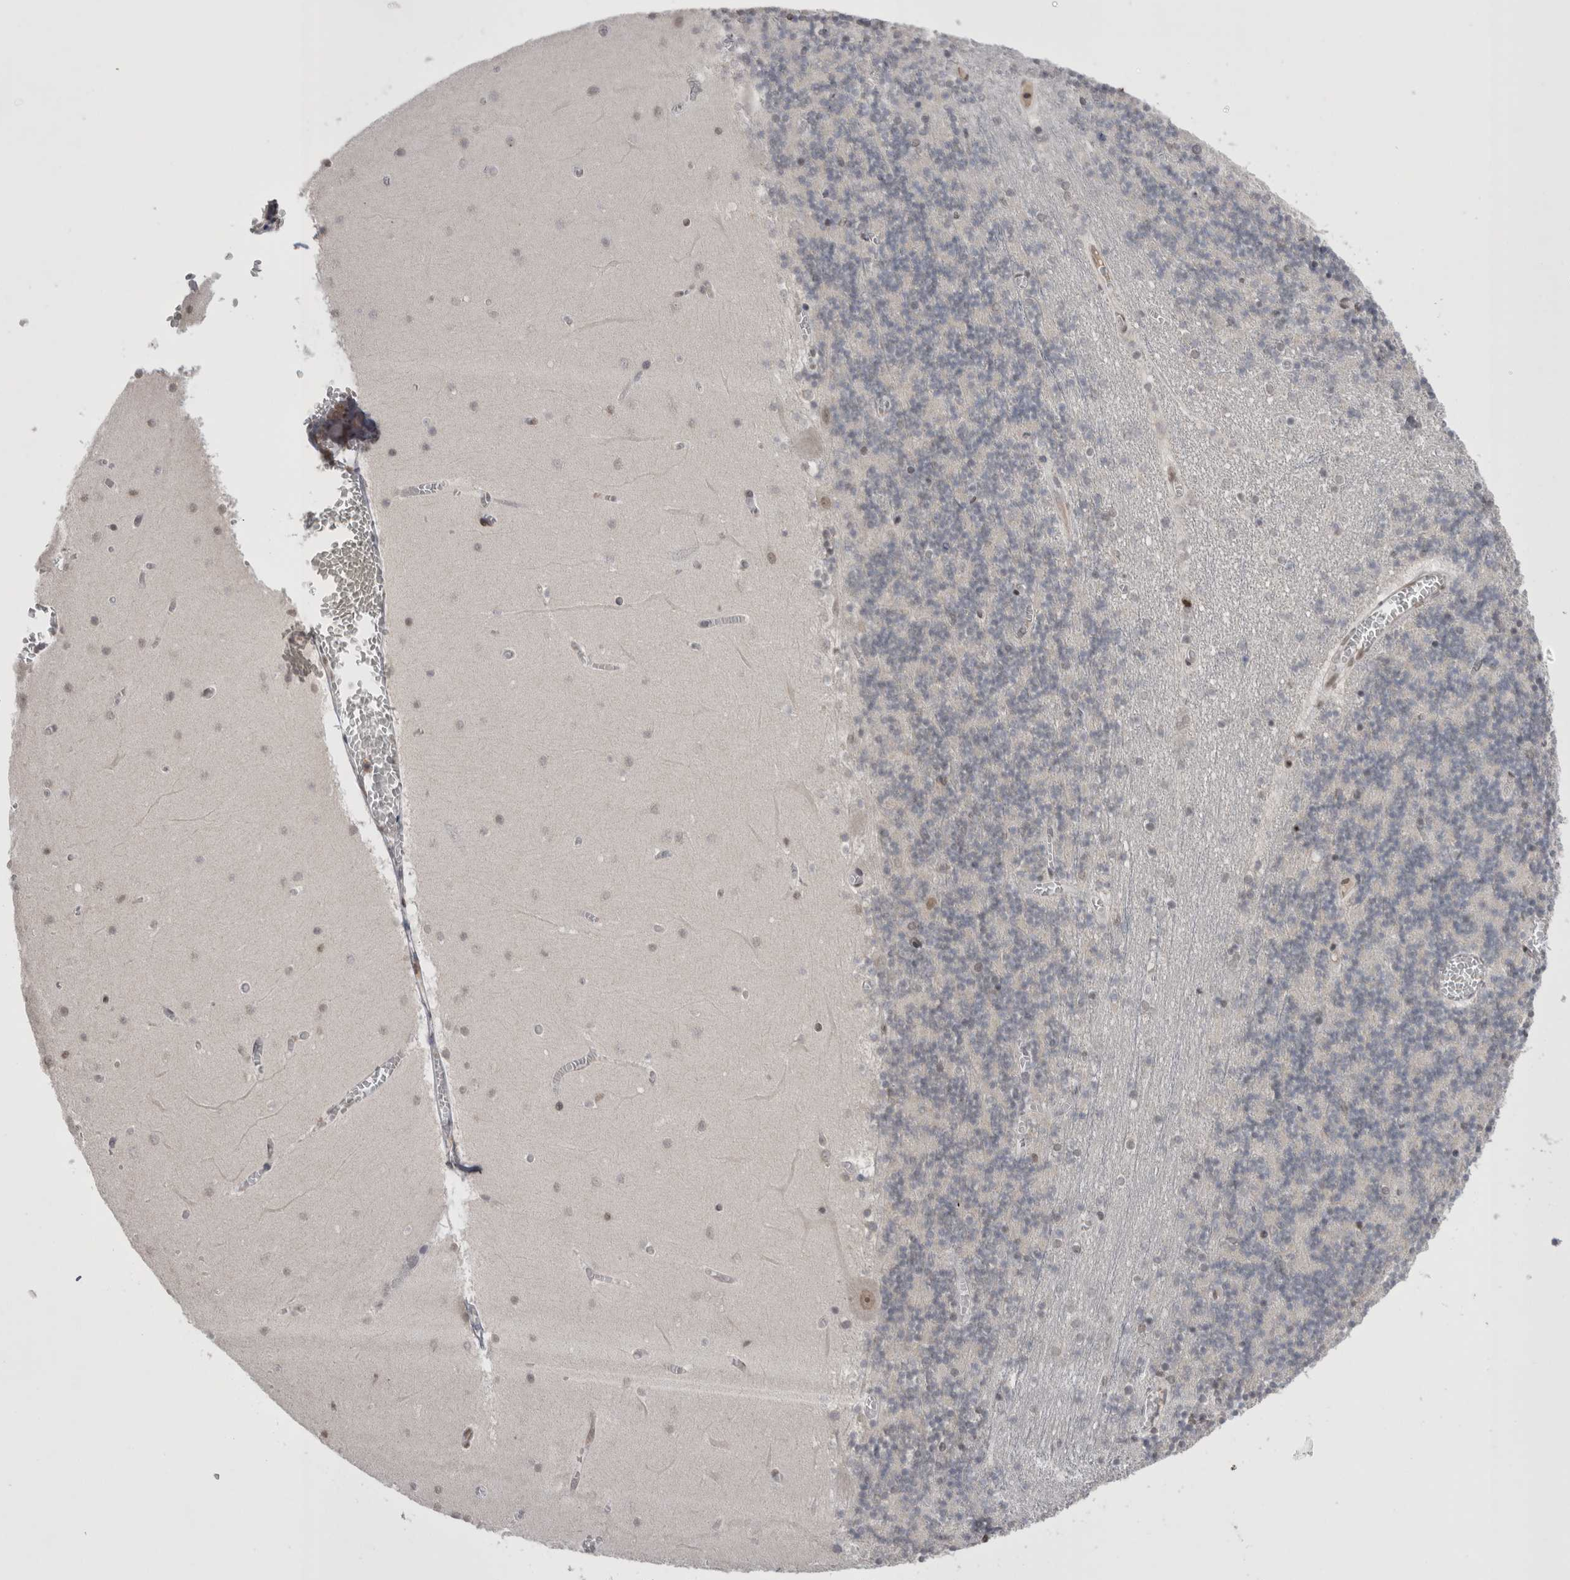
{"staining": {"intensity": "weak", "quantity": "<25%", "location": "nuclear"}, "tissue": "cerebellum", "cell_type": "Cells in granular layer", "image_type": "normal", "snomed": [{"axis": "morphology", "description": "Normal tissue, NOS"}, {"axis": "topography", "description": "Cerebellum"}], "caption": "Cells in granular layer are negative for brown protein staining in benign cerebellum. The staining is performed using DAB brown chromogen with nuclei counter-stained in using hematoxylin.", "gene": "DAXX", "patient": {"sex": "female", "age": 28}}